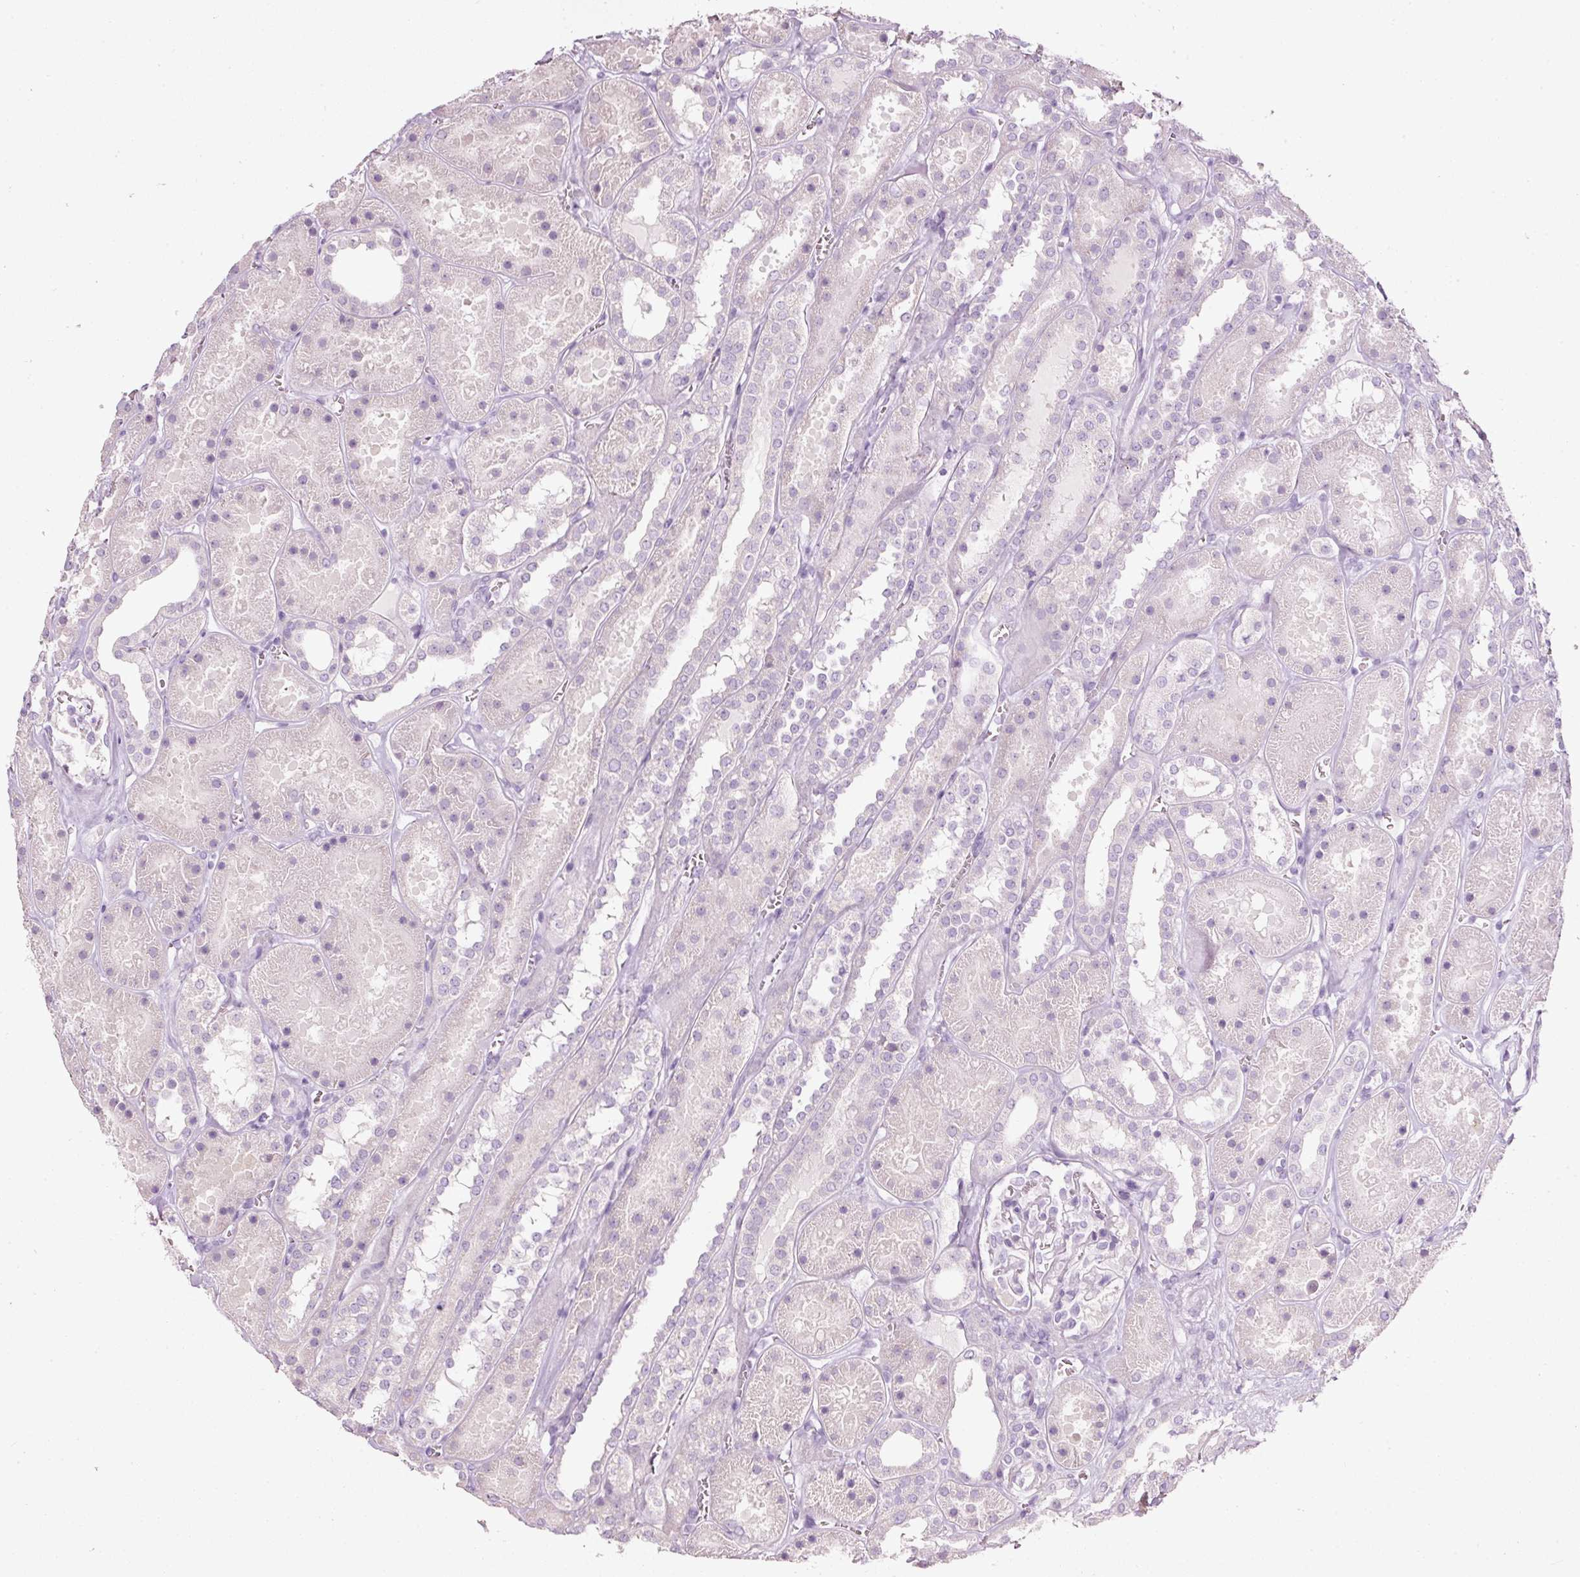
{"staining": {"intensity": "negative", "quantity": "none", "location": "none"}, "tissue": "kidney", "cell_type": "Cells in glomeruli", "image_type": "normal", "snomed": [{"axis": "morphology", "description": "Normal tissue, NOS"}, {"axis": "topography", "description": "Kidney"}], "caption": "Histopathology image shows no protein expression in cells in glomeruli of unremarkable kidney. Brightfield microscopy of IHC stained with DAB (brown) and hematoxylin (blue), captured at high magnification.", "gene": "PDXDC1", "patient": {"sex": "female", "age": 41}}